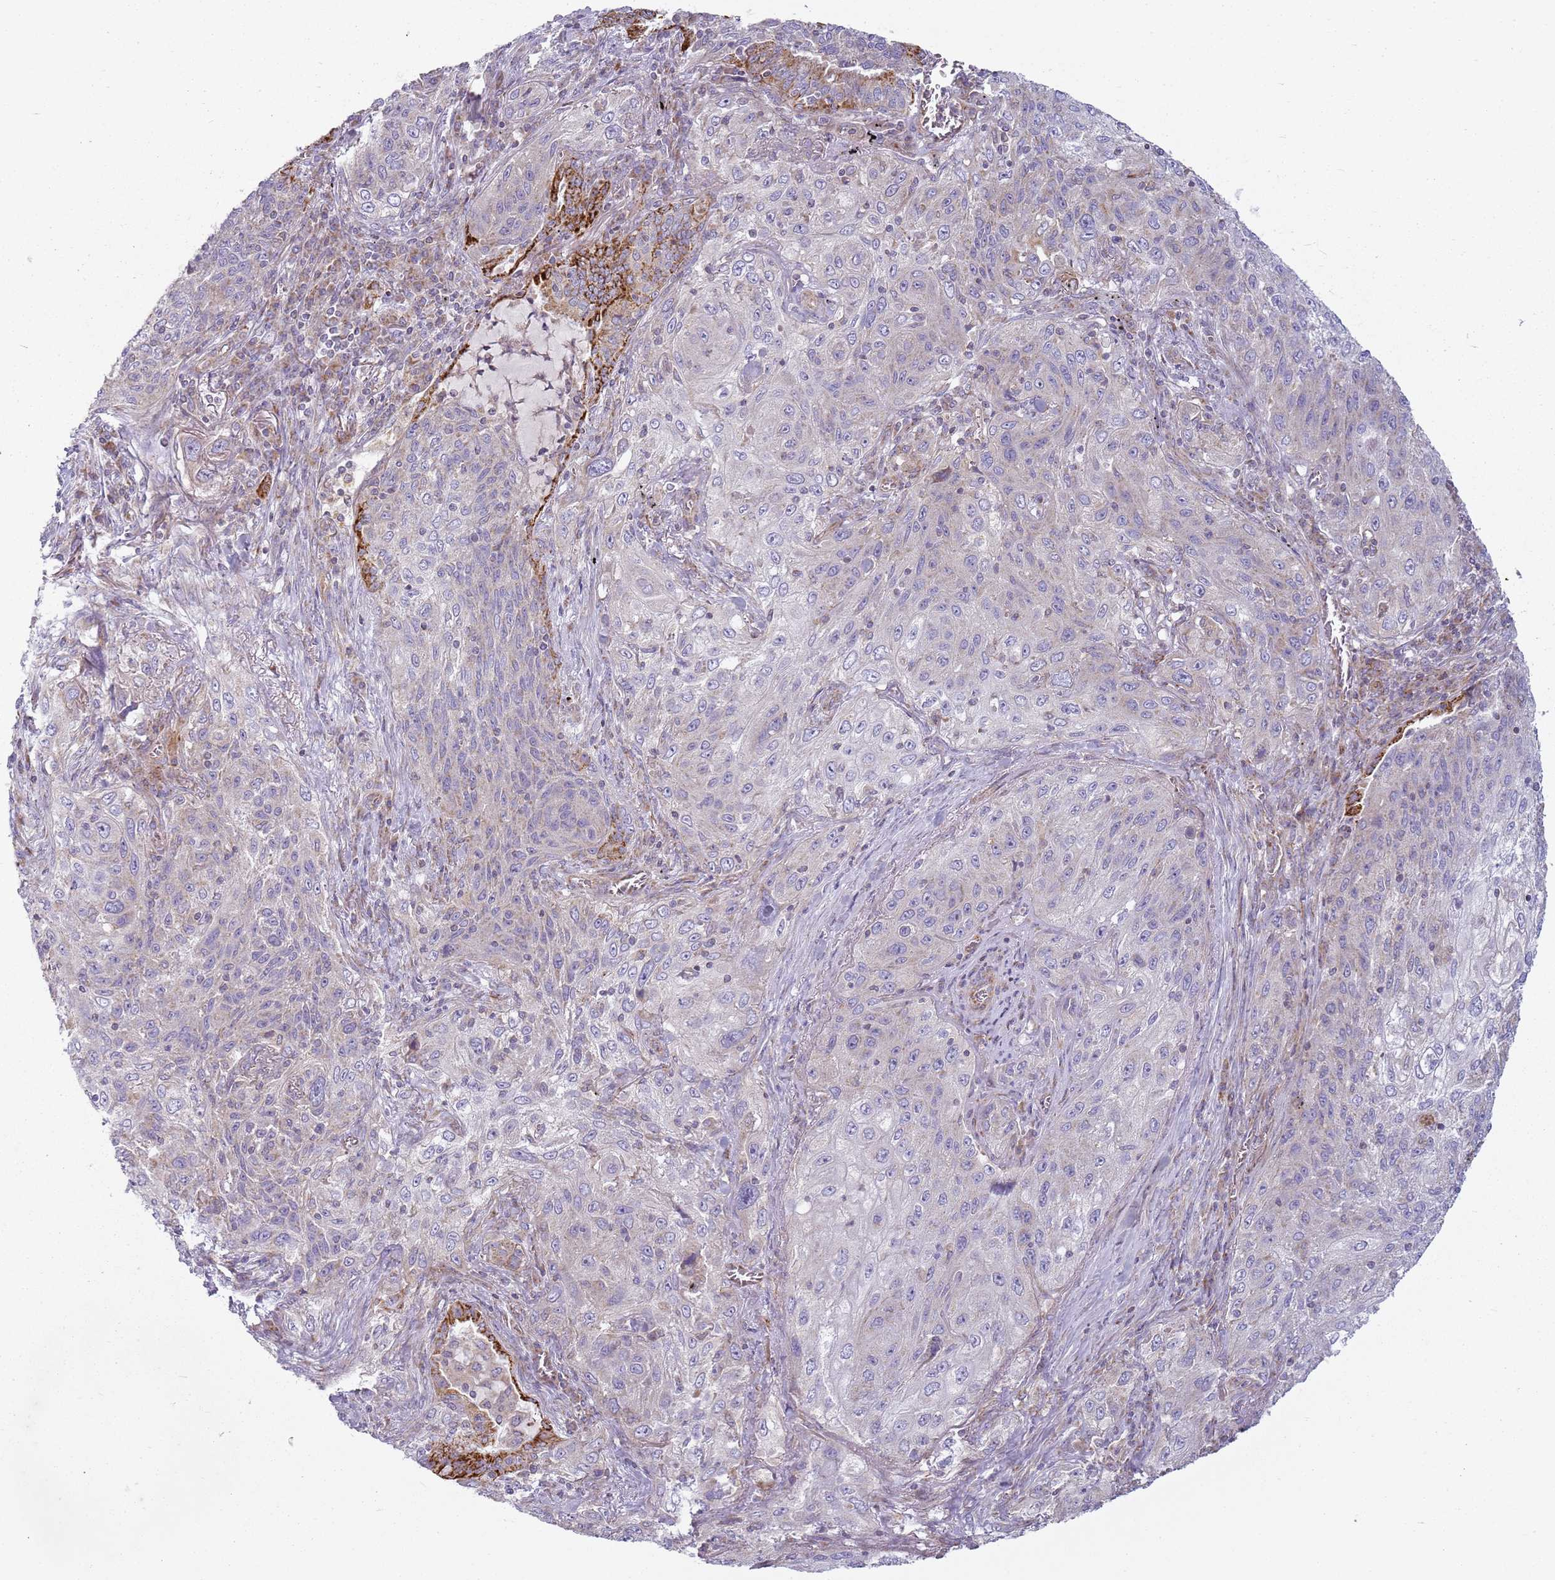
{"staining": {"intensity": "weak", "quantity": "<25%", "location": "cytoplasmic/membranous"}, "tissue": "lung cancer", "cell_type": "Tumor cells", "image_type": "cancer", "snomed": [{"axis": "morphology", "description": "Squamous cell carcinoma, NOS"}, {"axis": "topography", "description": "Lung"}], "caption": "Protein analysis of lung cancer (squamous cell carcinoma) shows no significant expression in tumor cells.", "gene": "TMEM200C", "patient": {"sex": "female", "age": 69}}